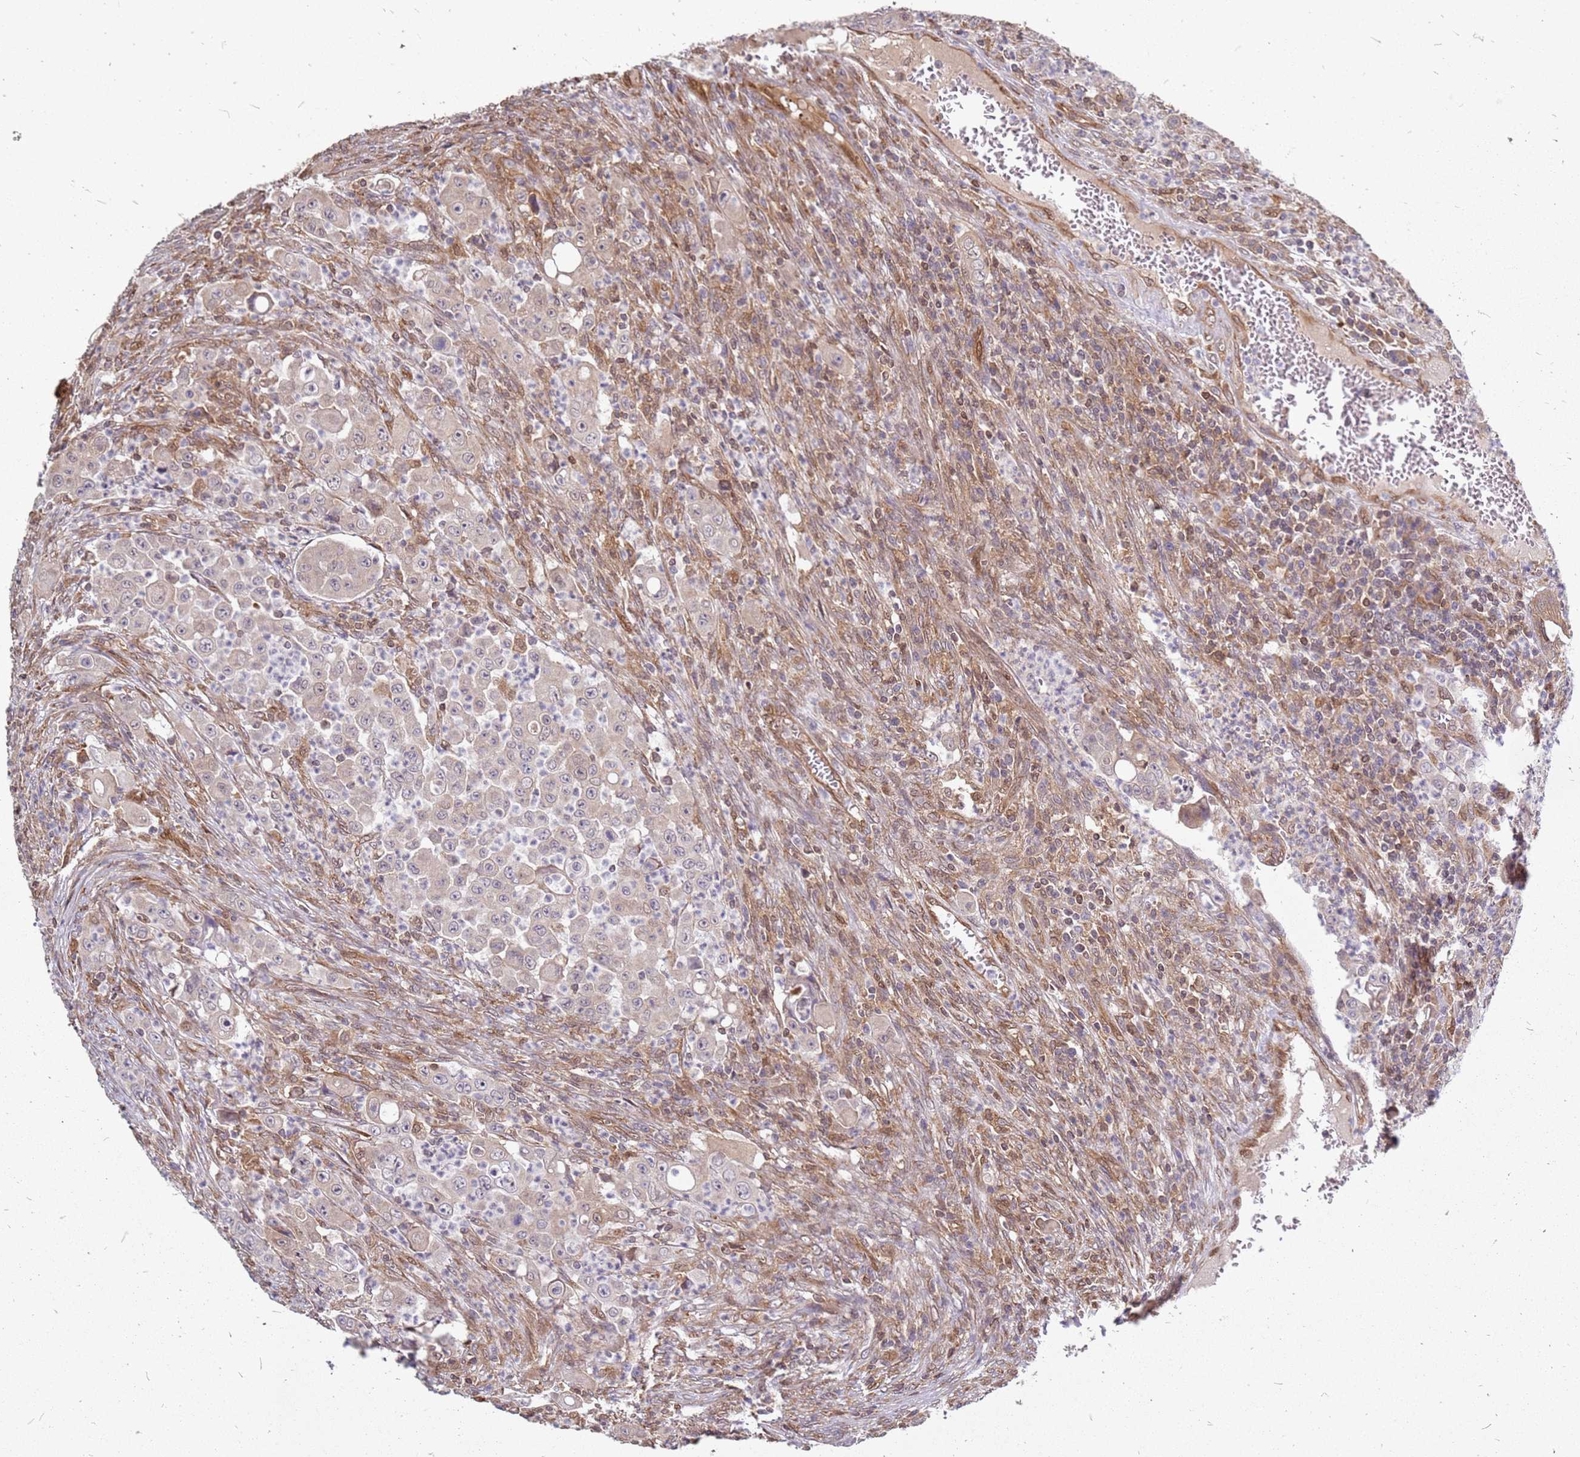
{"staining": {"intensity": "weak", "quantity": "25%-75%", "location": "cytoplasmic/membranous,nuclear"}, "tissue": "colorectal cancer", "cell_type": "Tumor cells", "image_type": "cancer", "snomed": [{"axis": "morphology", "description": "Adenocarcinoma, NOS"}, {"axis": "topography", "description": "Colon"}], "caption": "Immunohistochemistry staining of adenocarcinoma (colorectal), which exhibits low levels of weak cytoplasmic/membranous and nuclear expression in approximately 25%-75% of tumor cells indicating weak cytoplasmic/membranous and nuclear protein staining. The staining was performed using DAB (brown) for protein detection and nuclei were counterstained in hematoxylin (blue).", "gene": "NUDT14", "patient": {"sex": "male", "age": 51}}